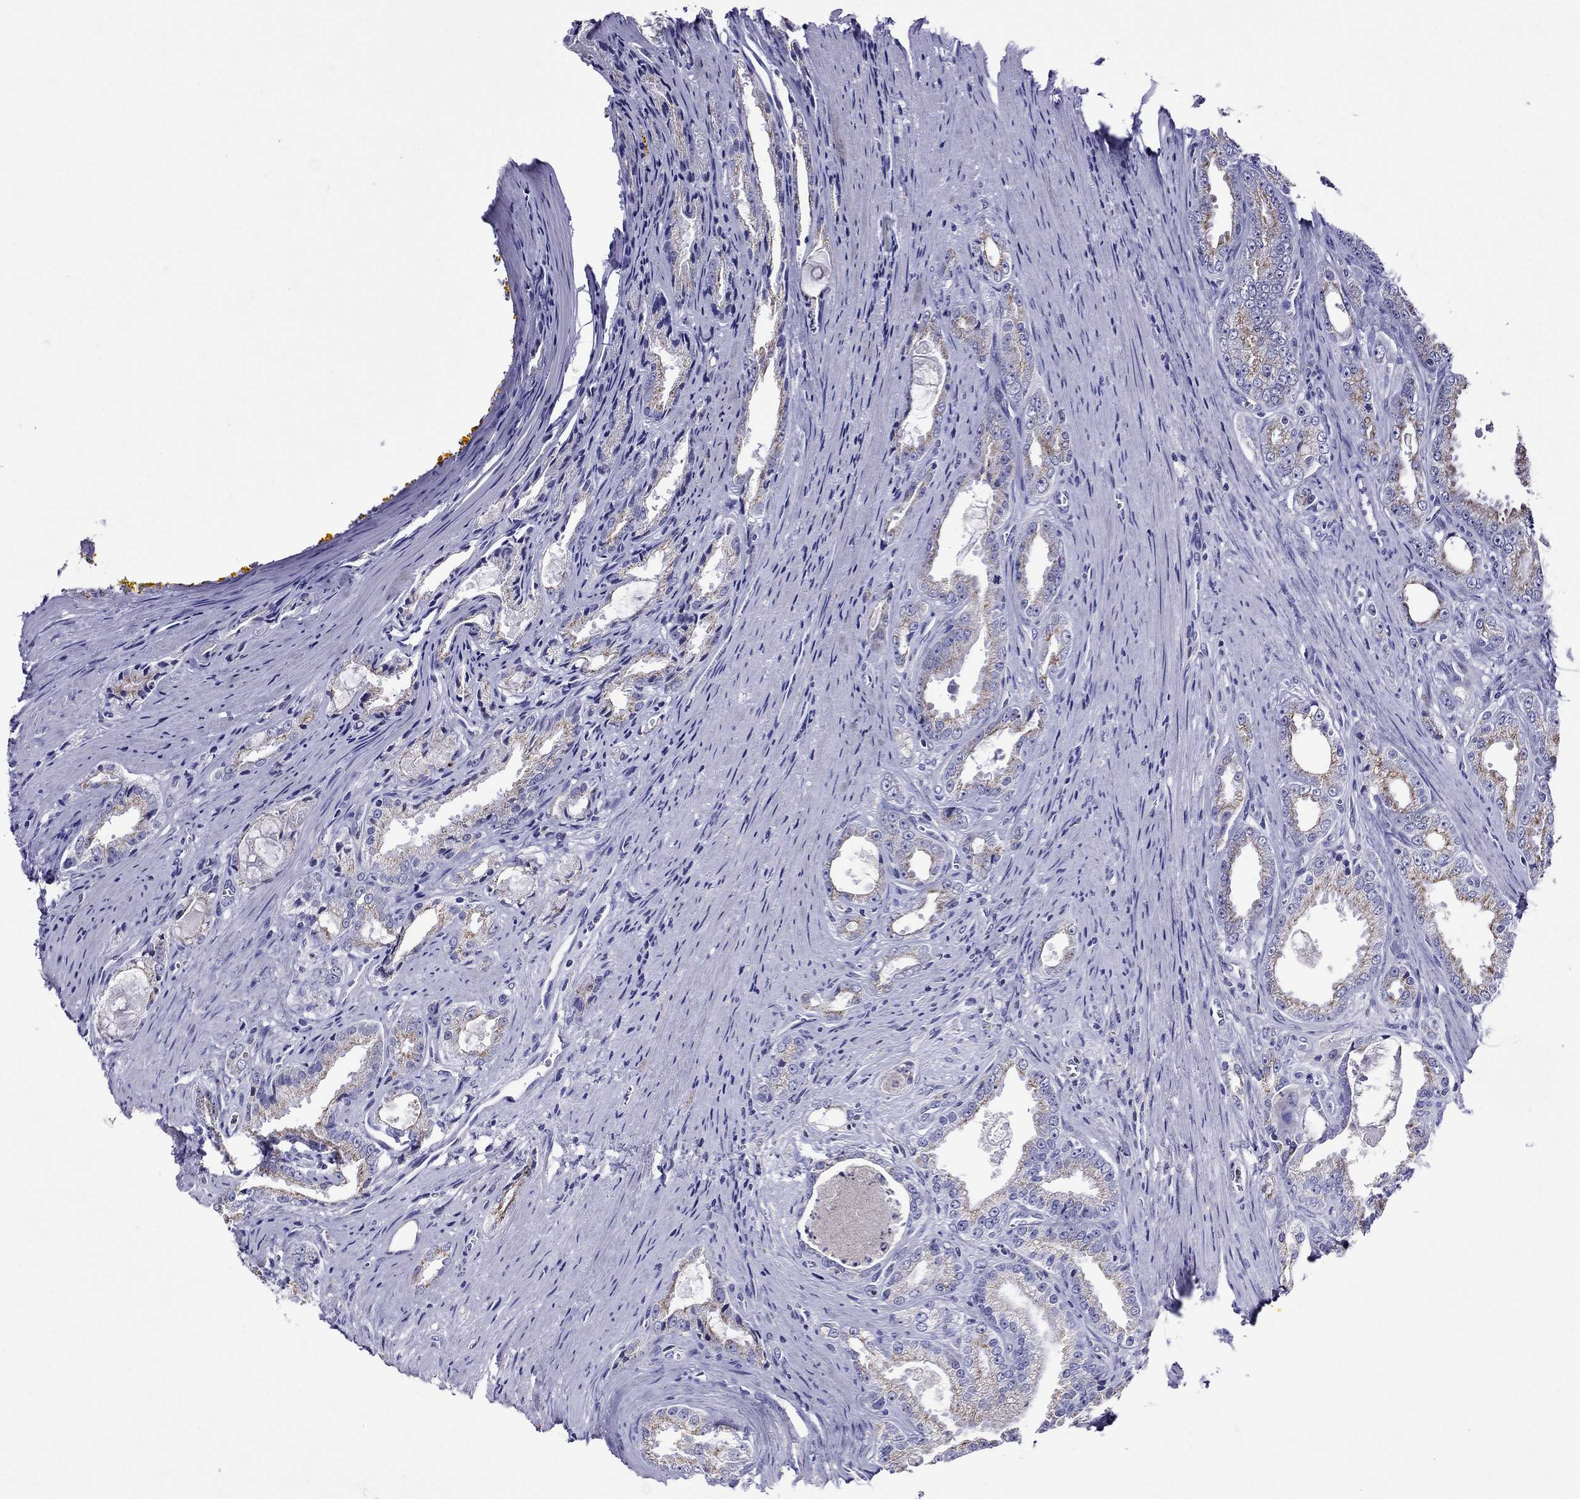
{"staining": {"intensity": "weak", "quantity": ">75%", "location": "cytoplasmic/membranous"}, "tissue": "prostate cancer", "cell_type": "Tumor cells", "image_type": "cancer", "snomed": [{"axis": "morphology", "description": "Adenocarcinoma, NOS"}, {"axis": "morphology", "description": "Adenocarcinoma, High grade"}, {"axis": "topography", "description": "Prostate"}], "caption": "Immunohistochemistry of human prostate cancer (adenocarcinoma (high-grade)) displays low levels of weak cytoplasmic/membranous expression in about >75% of tumor cells. (Brightfield microscopy of DAB IHC at high magnification).", "gene": "SCG2", "patient": {"sex": "male", "age": 70}}